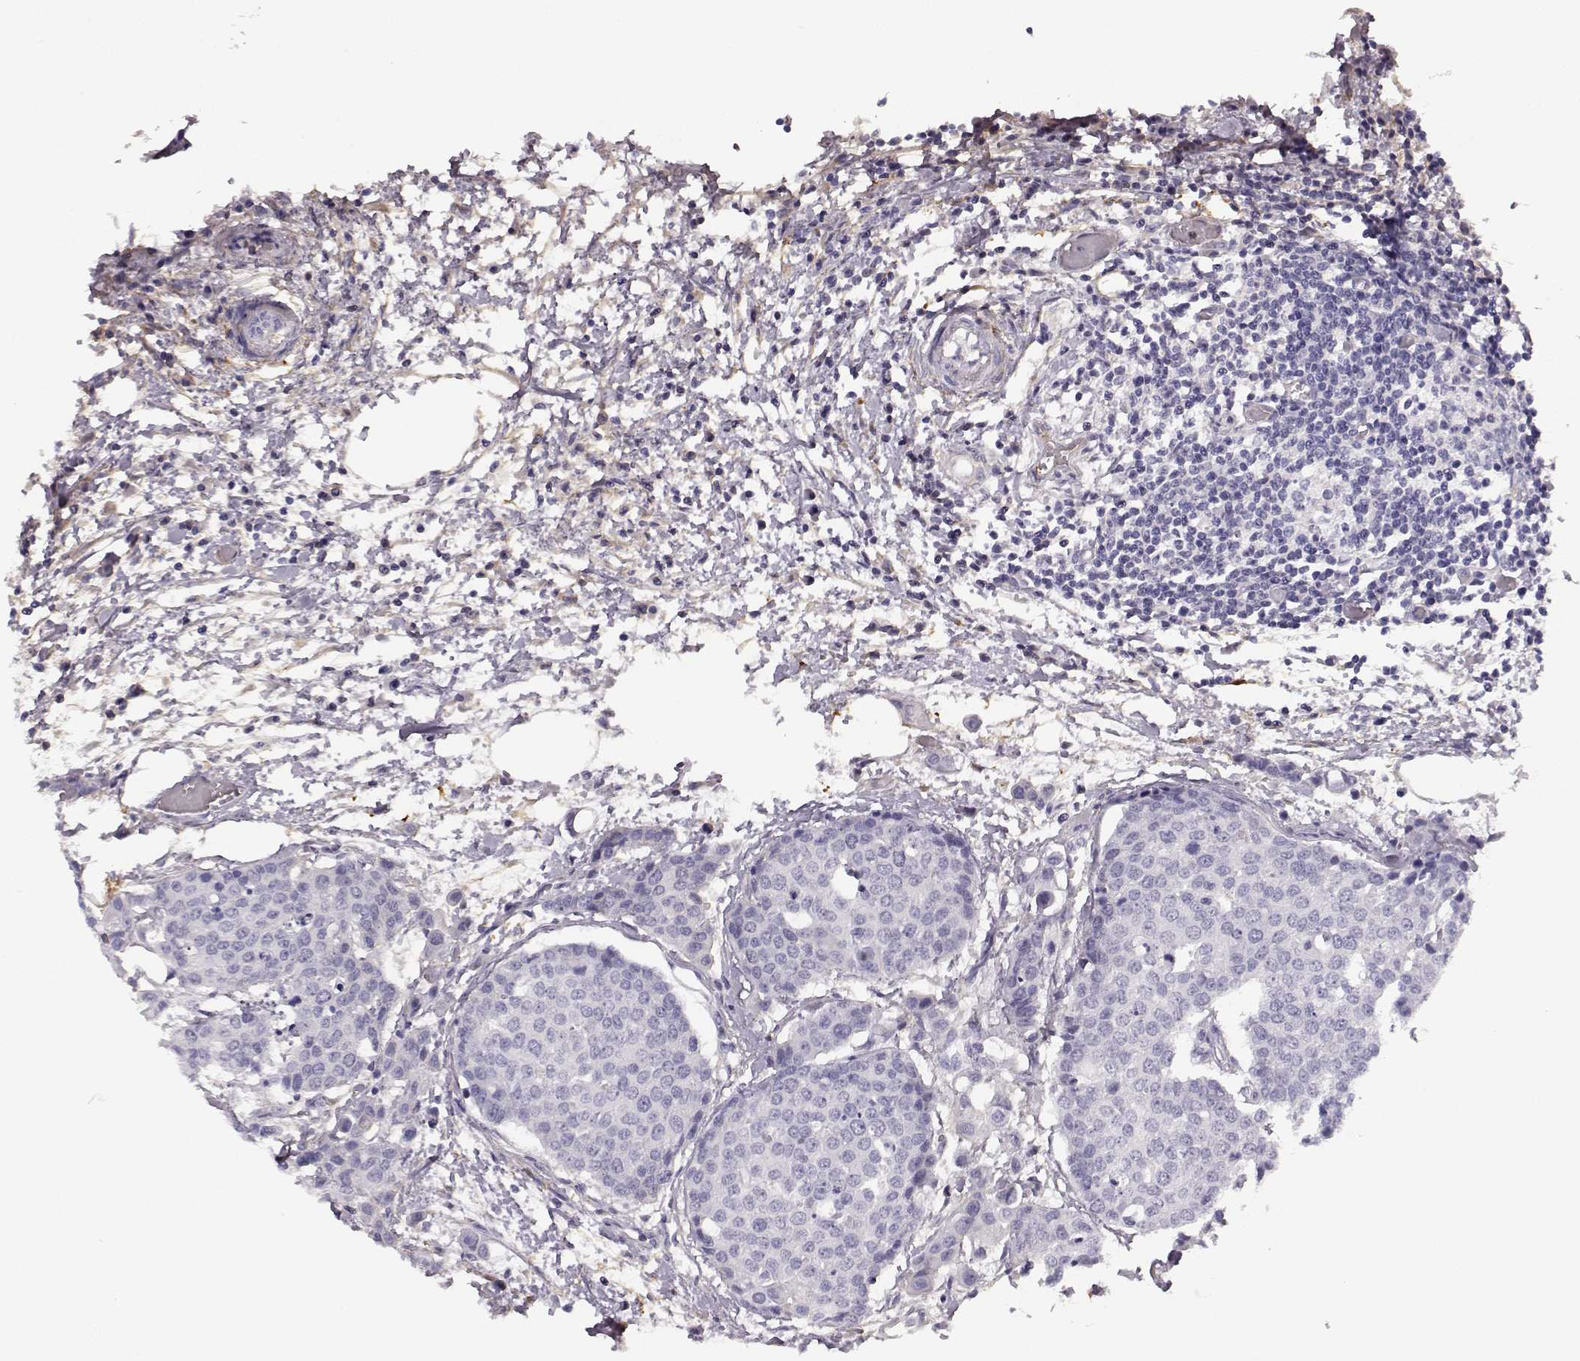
{"staining": {"intensity": "negative", "quantity": "none", "location": "none"}, "tissue": "carcinoid", "cell_type": "Tumor cells", "image_type": "cancer", "snomed": [{"axis": "morphology", "description": "Carcinoid, malignant, NOS"}, {"axis": "topography", "description": "Colon"}], "caption": "DAB immunohistochemical staining of carcinoid shows no significant staining in tumor cells.", "gene": "TRIM69", "patient": {"sex": "male", "age": 81}}